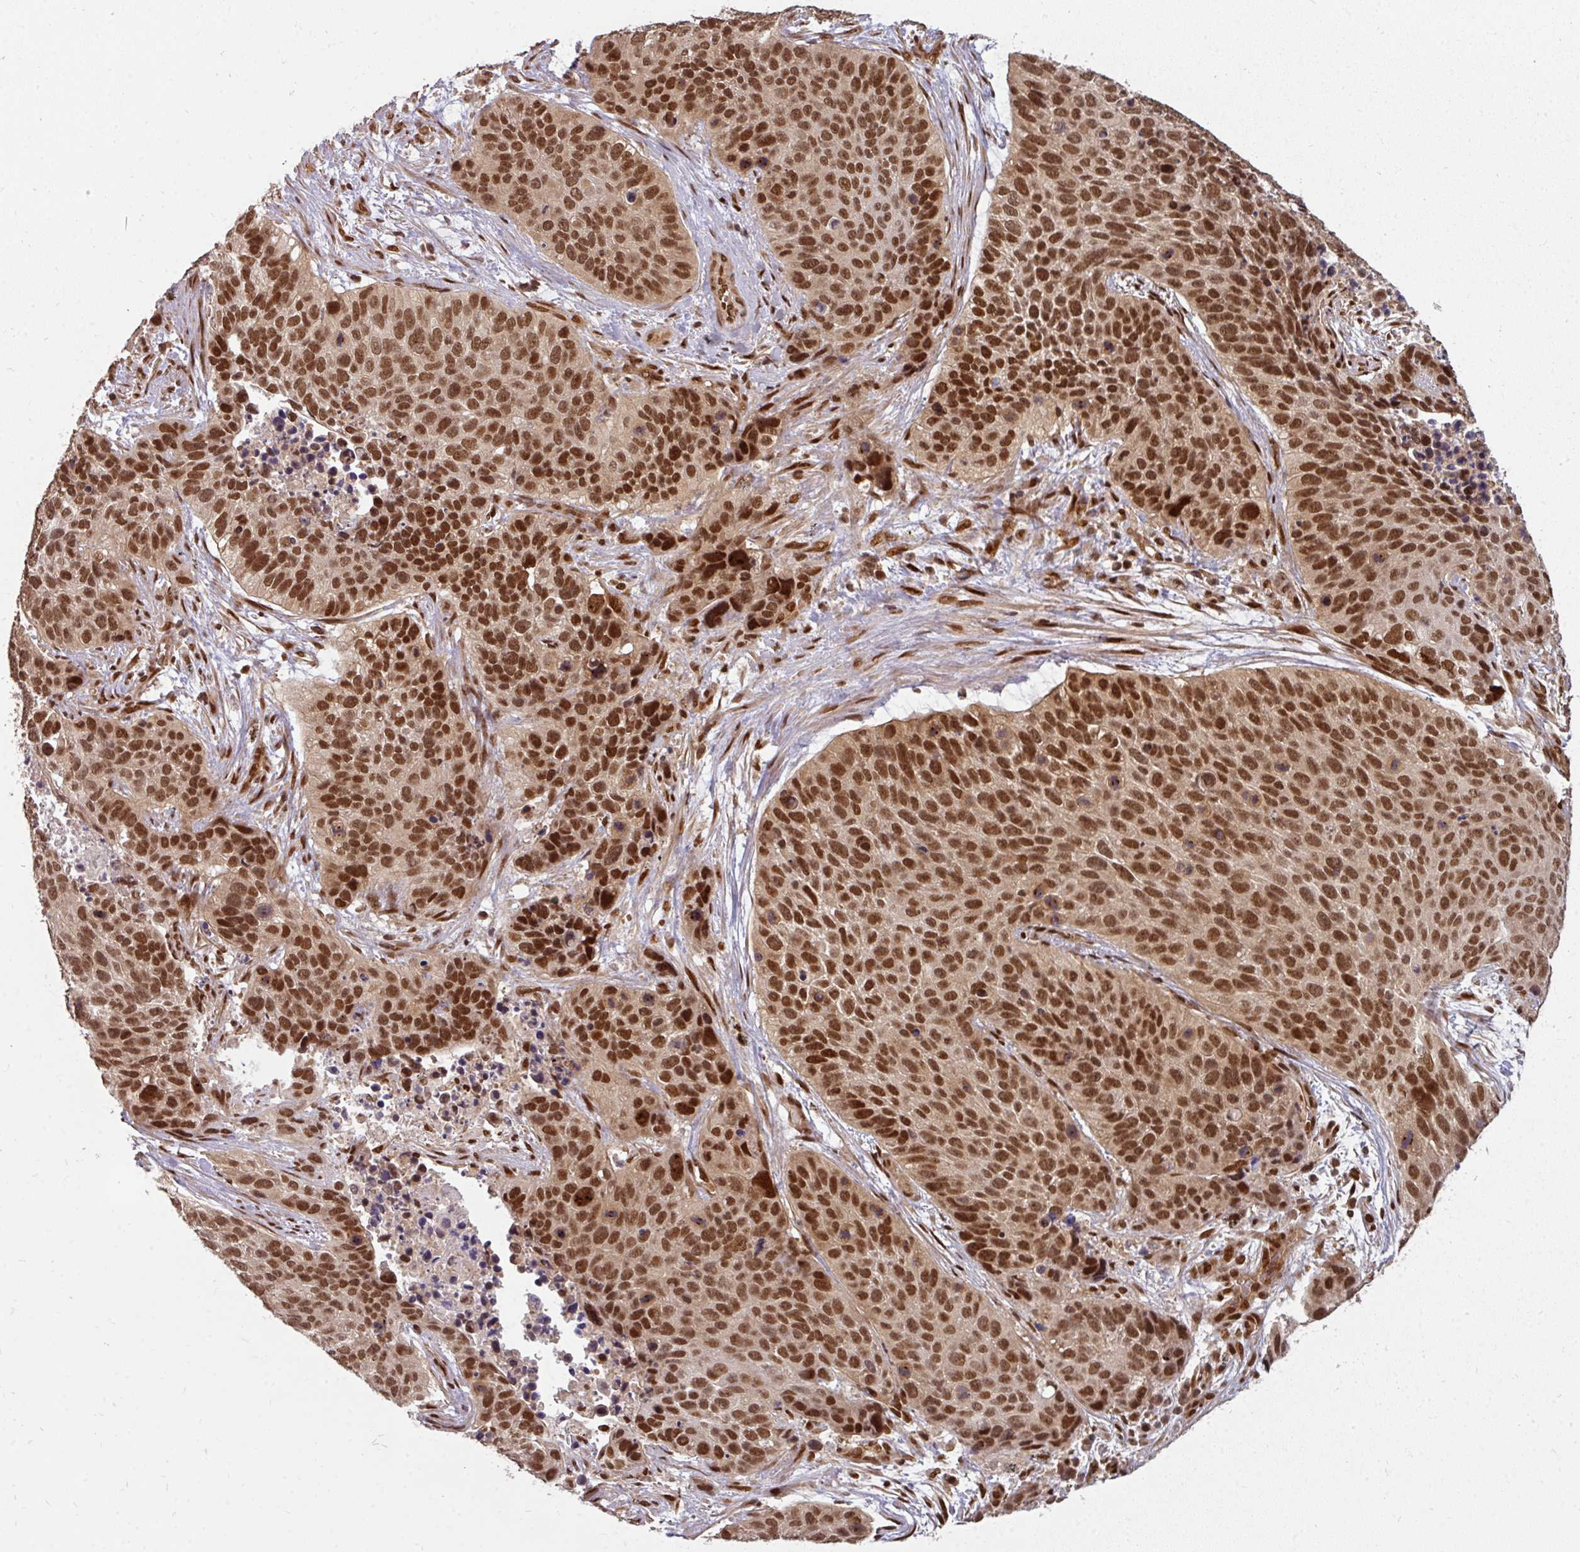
{"staining": {"intensity": "strong", "quantity": ">75%", "location": "nuclear"}, "tissue": "lung cancer", "cell_type": "Tumor cells", "image_type": "cancer", "snomed": [{"axis": "morphology", "description": "Squamous cell carcinoma, NOS"}, {"axis": "topography", "description": "Lung"}], "caption": "Protein analysis of lung squamous cell carcinoma tissue reveals strong nuclear positivity in about >75% of tumor cells. (Stains: DAB in brown, nuclei in blue, Microscopy: brightfield microscopy at high magnification).", "gene": "SIK3", "patient": {"sex": "male", "age": 62}}